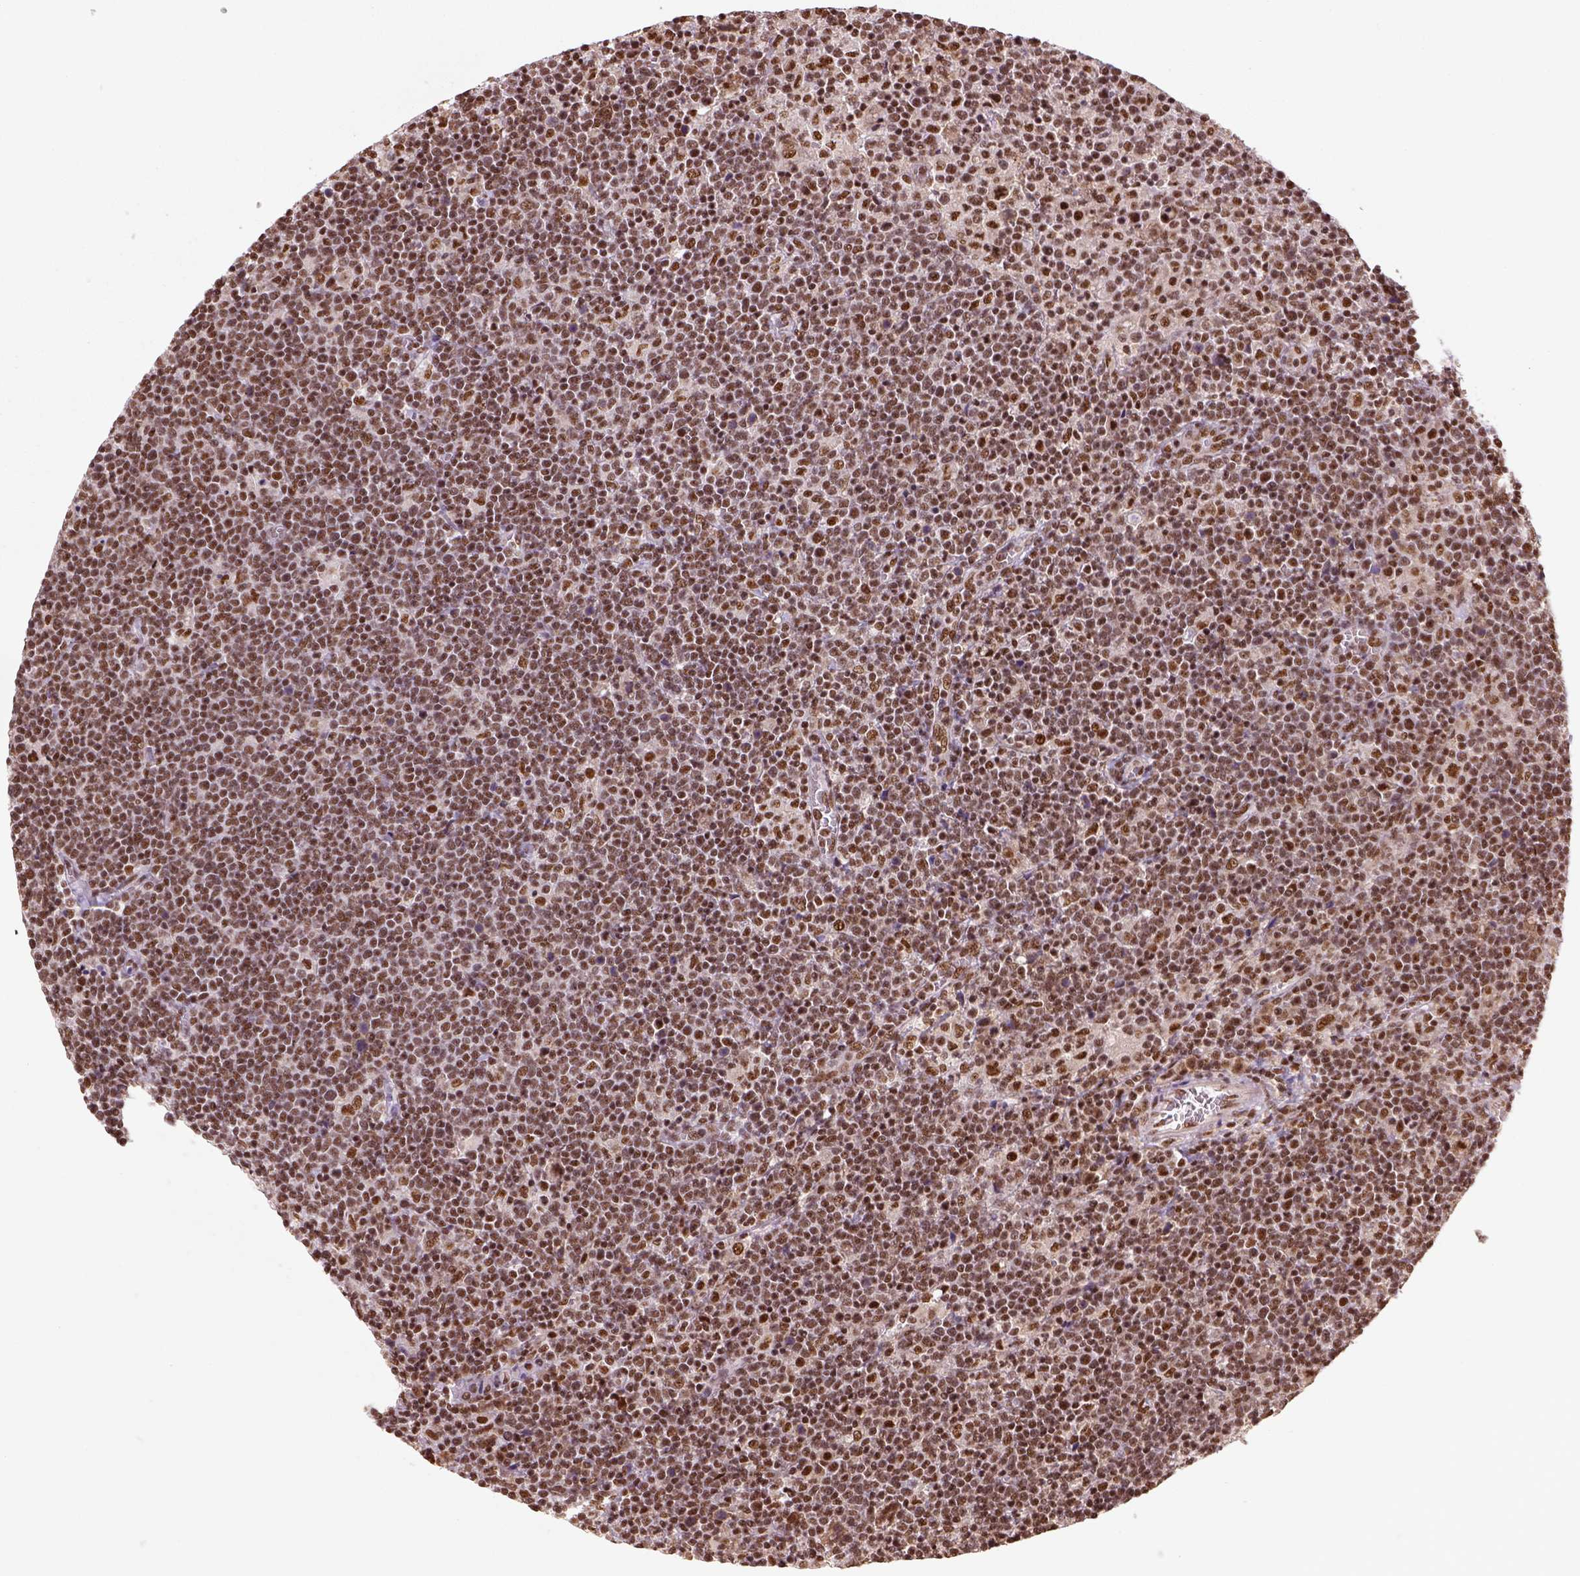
{"staining": {"intensity": "moderate", "quantity": ">75%", "location": "nuclear"}, "tissue": "lymphoma", "cell_type": "Tumor cells", "image_type": "cancer", "snomed": [{"axis": "morphology", "description": "Malignant lymphoma, non-Hodgkin's type, High grade"}, {"axis": "topography", "description": "Lymph node"}], "caption": "The immunohistochemical stain highlights moderate nuclear staining in tumor cells of lymphoma tissue.", "gene": "CCAR1", "patient": {"sex": "male", "age": 61}}